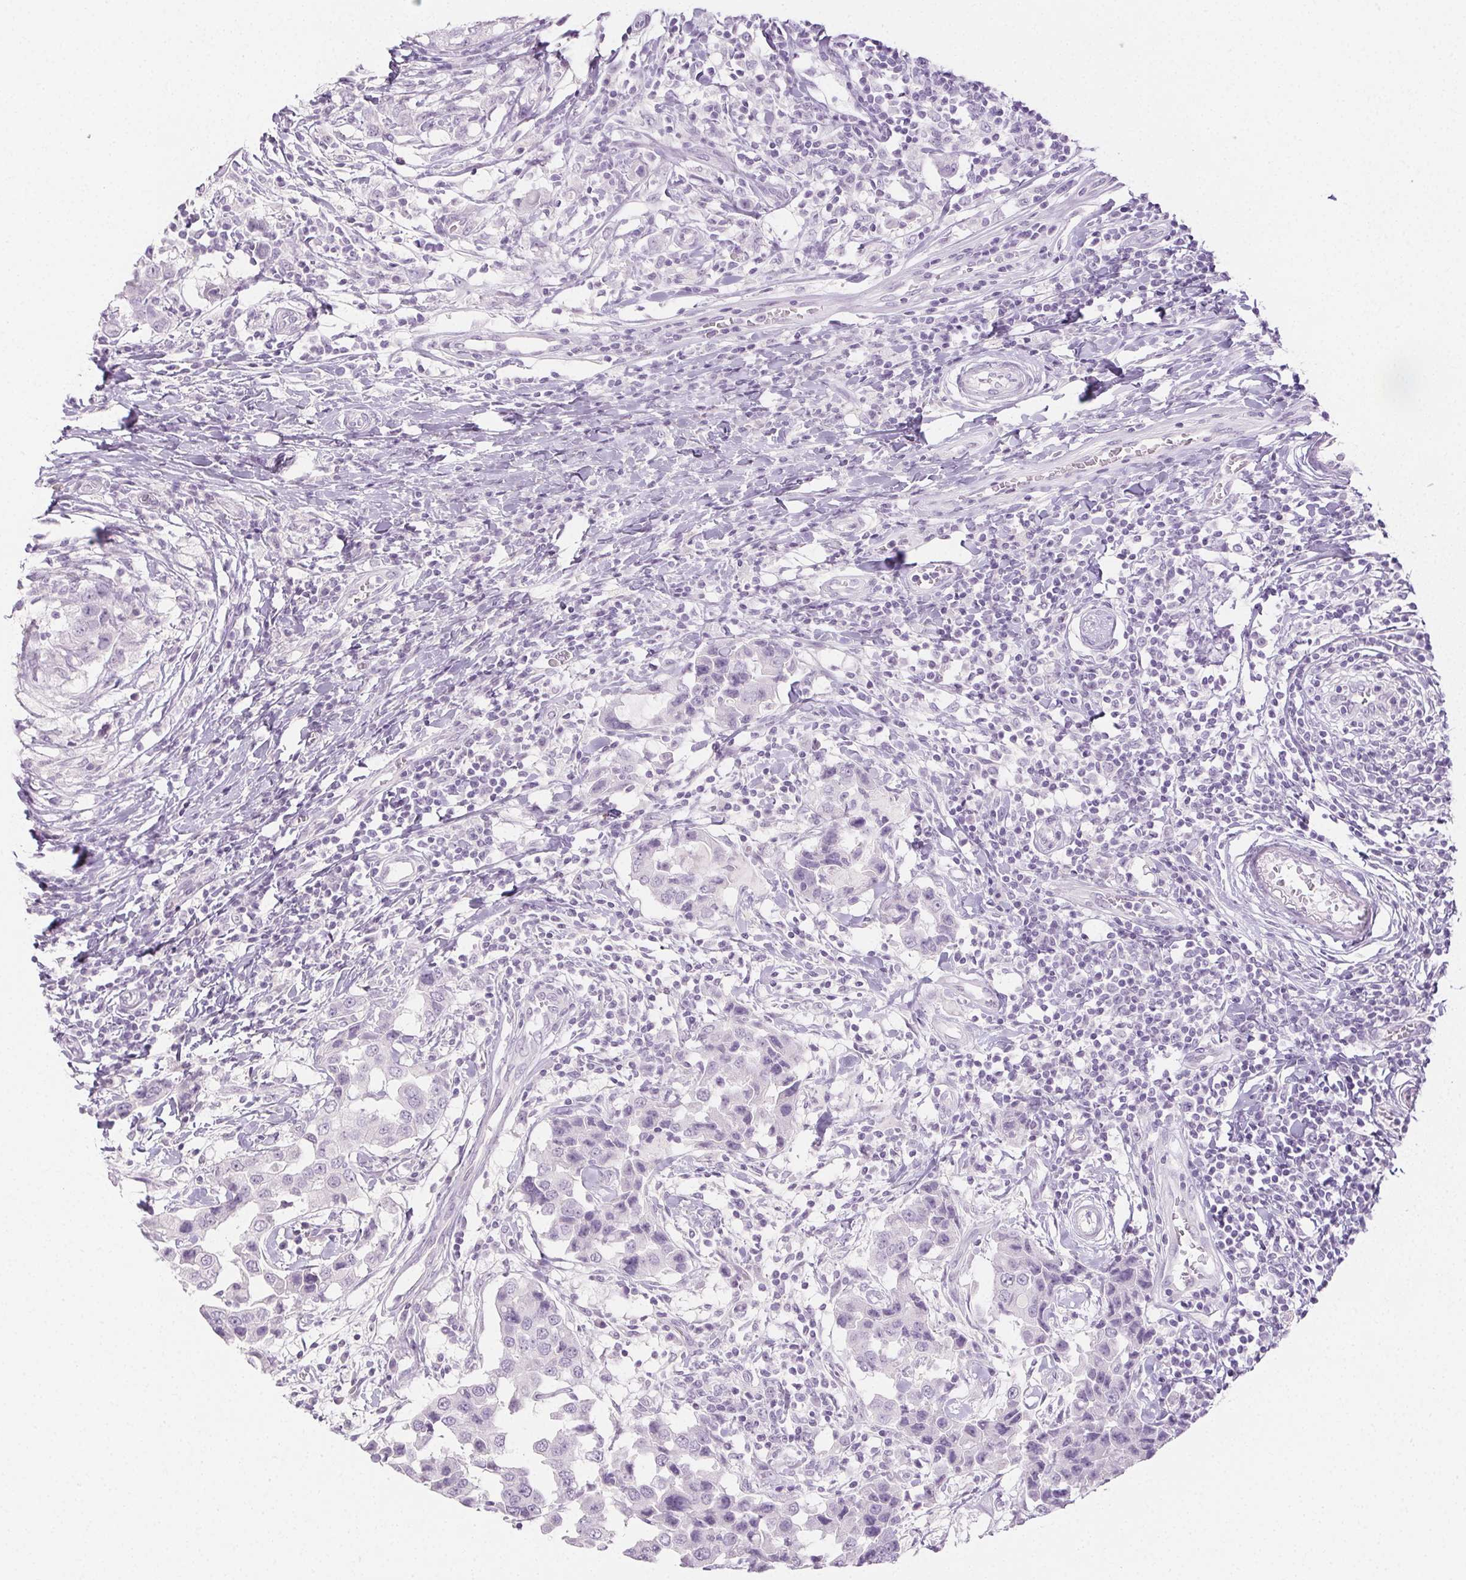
{"staining": {"intensity": "negative", "quantity": "none", "location": "none"}, "tissue": "breast cancer", "cell_type": "Tumor cells", "image_type": "cancer", "snomed": [{"axis": "morphology", "description": "Duct carcinoma"}, {"axis": "topography", "description": "Breast"}], "caption": "This is an immunohistochemistry (IHC) micrograph of human breast cancer. There is no staining in tumor cells.", "gene": "PI3", "patient": {"sex": "female", "age": 27}}